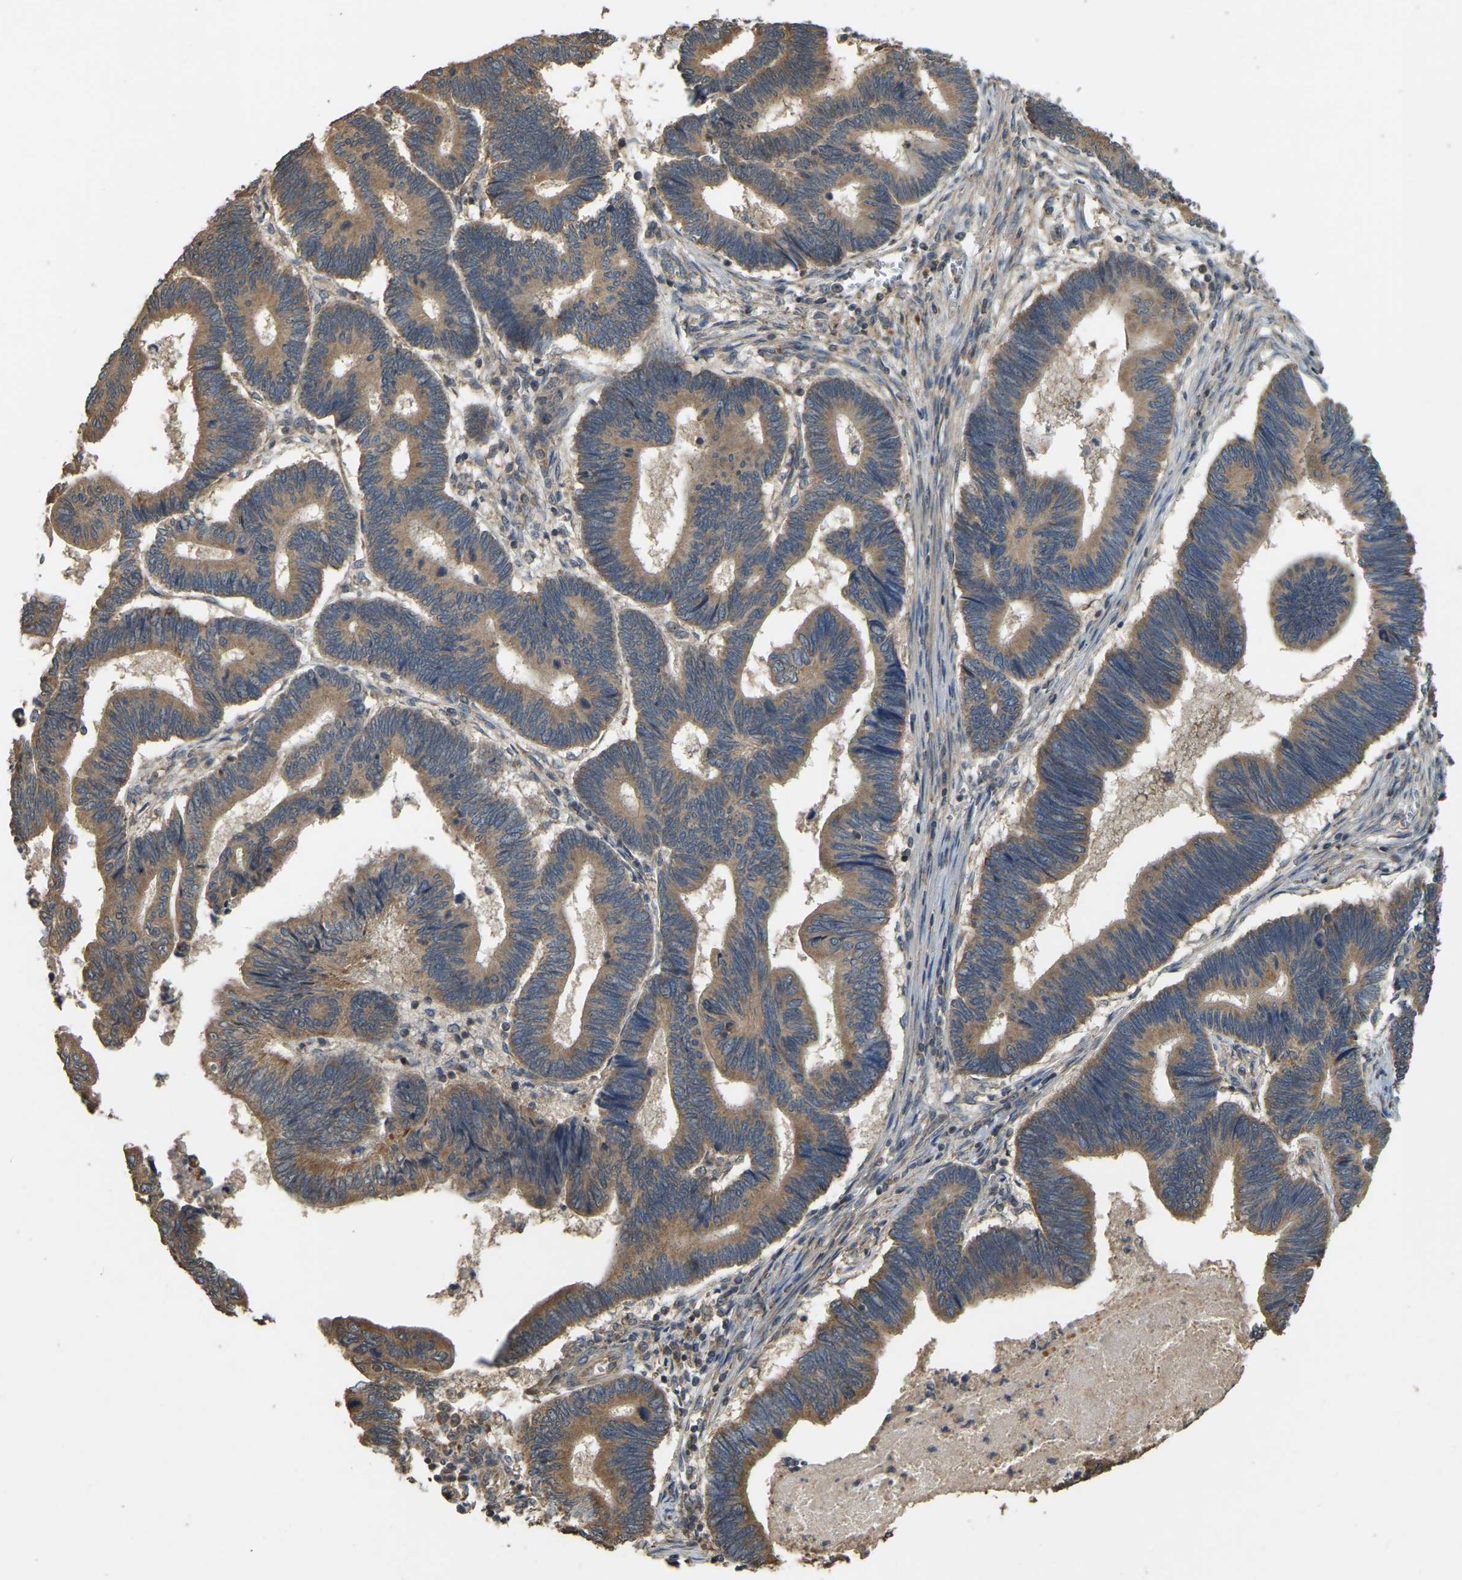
{"staining": {"intensity": "moderate", "quantity": ">75%", "location": "cytoplasmic/membranous"}, "tissue": "pancreatic cancer", "cell_type": "Tumor cells", "image_type": "cancer", "snomed": [{"axis": "morphology", "description": "Adenocarcinoma, NOS"}, {"axis": "topography", "description": "Pancreas"}], "caption": "A brown stain labels moderate cytoplasmic/membranous positivity of a protein in pancreatic cancer (adenocarcinoma) tumor cells.", "gene": "GNG2", "patient": {"sex": "female", "age": 70}}